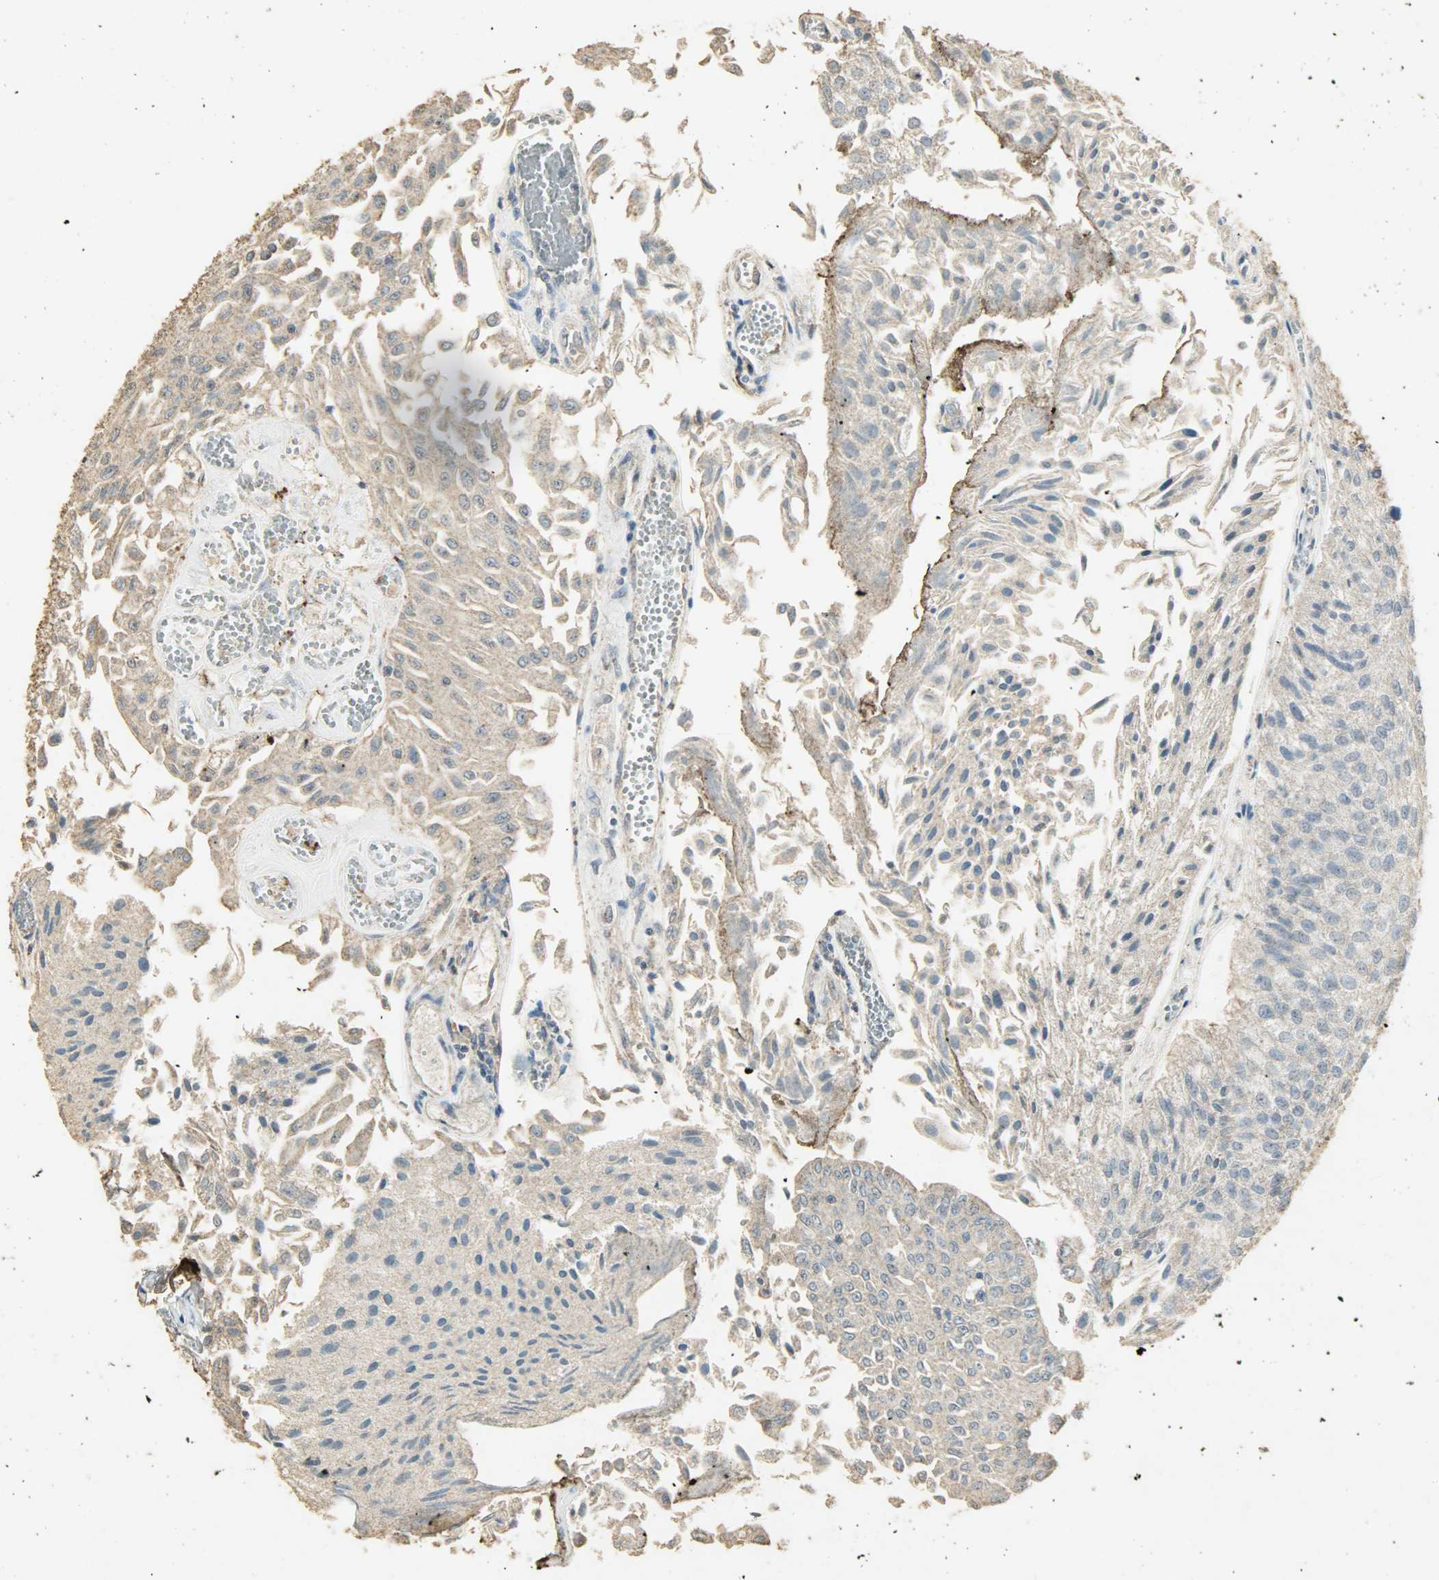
{"staining": {"intensity": "weak", "quantity": "<25%", "location": "cytoplasmic/membranous"}, "tissue": "urothelial cancer", "cell_type": "Tumor cells", "image_type": "cancer", "snomed": [{"axis": "morphology", "description": "Urothelial carcinoma, Low grade"}, {"axis": "topography", "description": "Urinary bladder"}], "caption": "Immunohistochemistry micrograph of neoplastic tissue: urothelial carcinoma (low-grade) stained with DAB (3,3'-diaminobenzidine) demonstrates no significant protein expression in tumor cells.", "gene": "ASB9", "patient": {"sex": "male", "age": 86}}